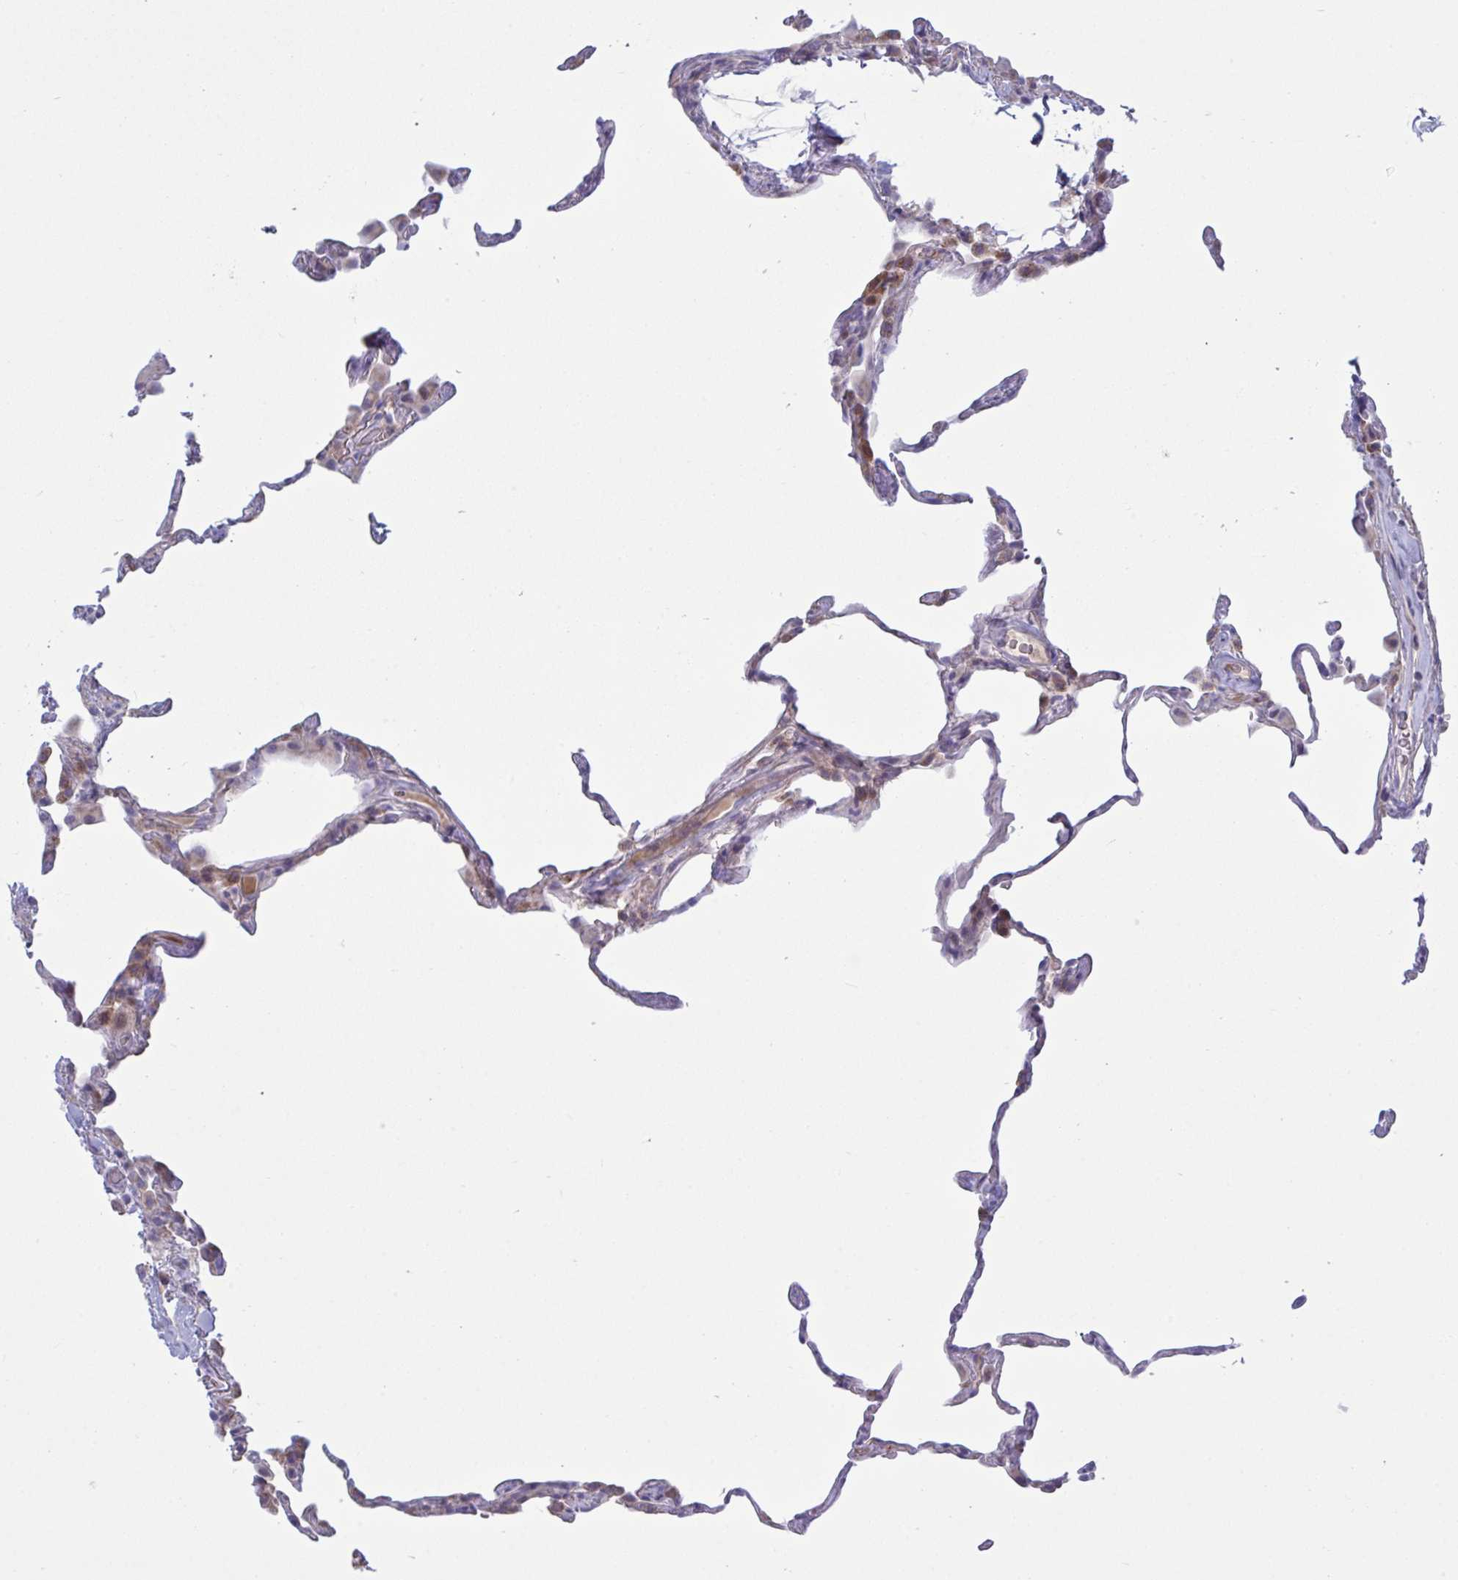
{"staining": {"intensity": "moderate", "quantity": "<25%", "location": "cytoplasmic/membranous"}, "tissue": "lung", "cell_type": "Alveolar cells", "image_type": "normal", "snomed": [{"axis": "morphology", "description": "Normal tissue, NOS"}, {"axis": "topography", "description": "Lung"}], "caption": "Immunohistochemistry (IHC) of unremarkable human lung shows low levels of moderate cytoplasmic/membranous expression in approximately <25% of alveolar cells. (IHC, brightfield microscopy, high magnification).", "gene": "VWC2", "patient": {"sex": "female", "age": 57}}